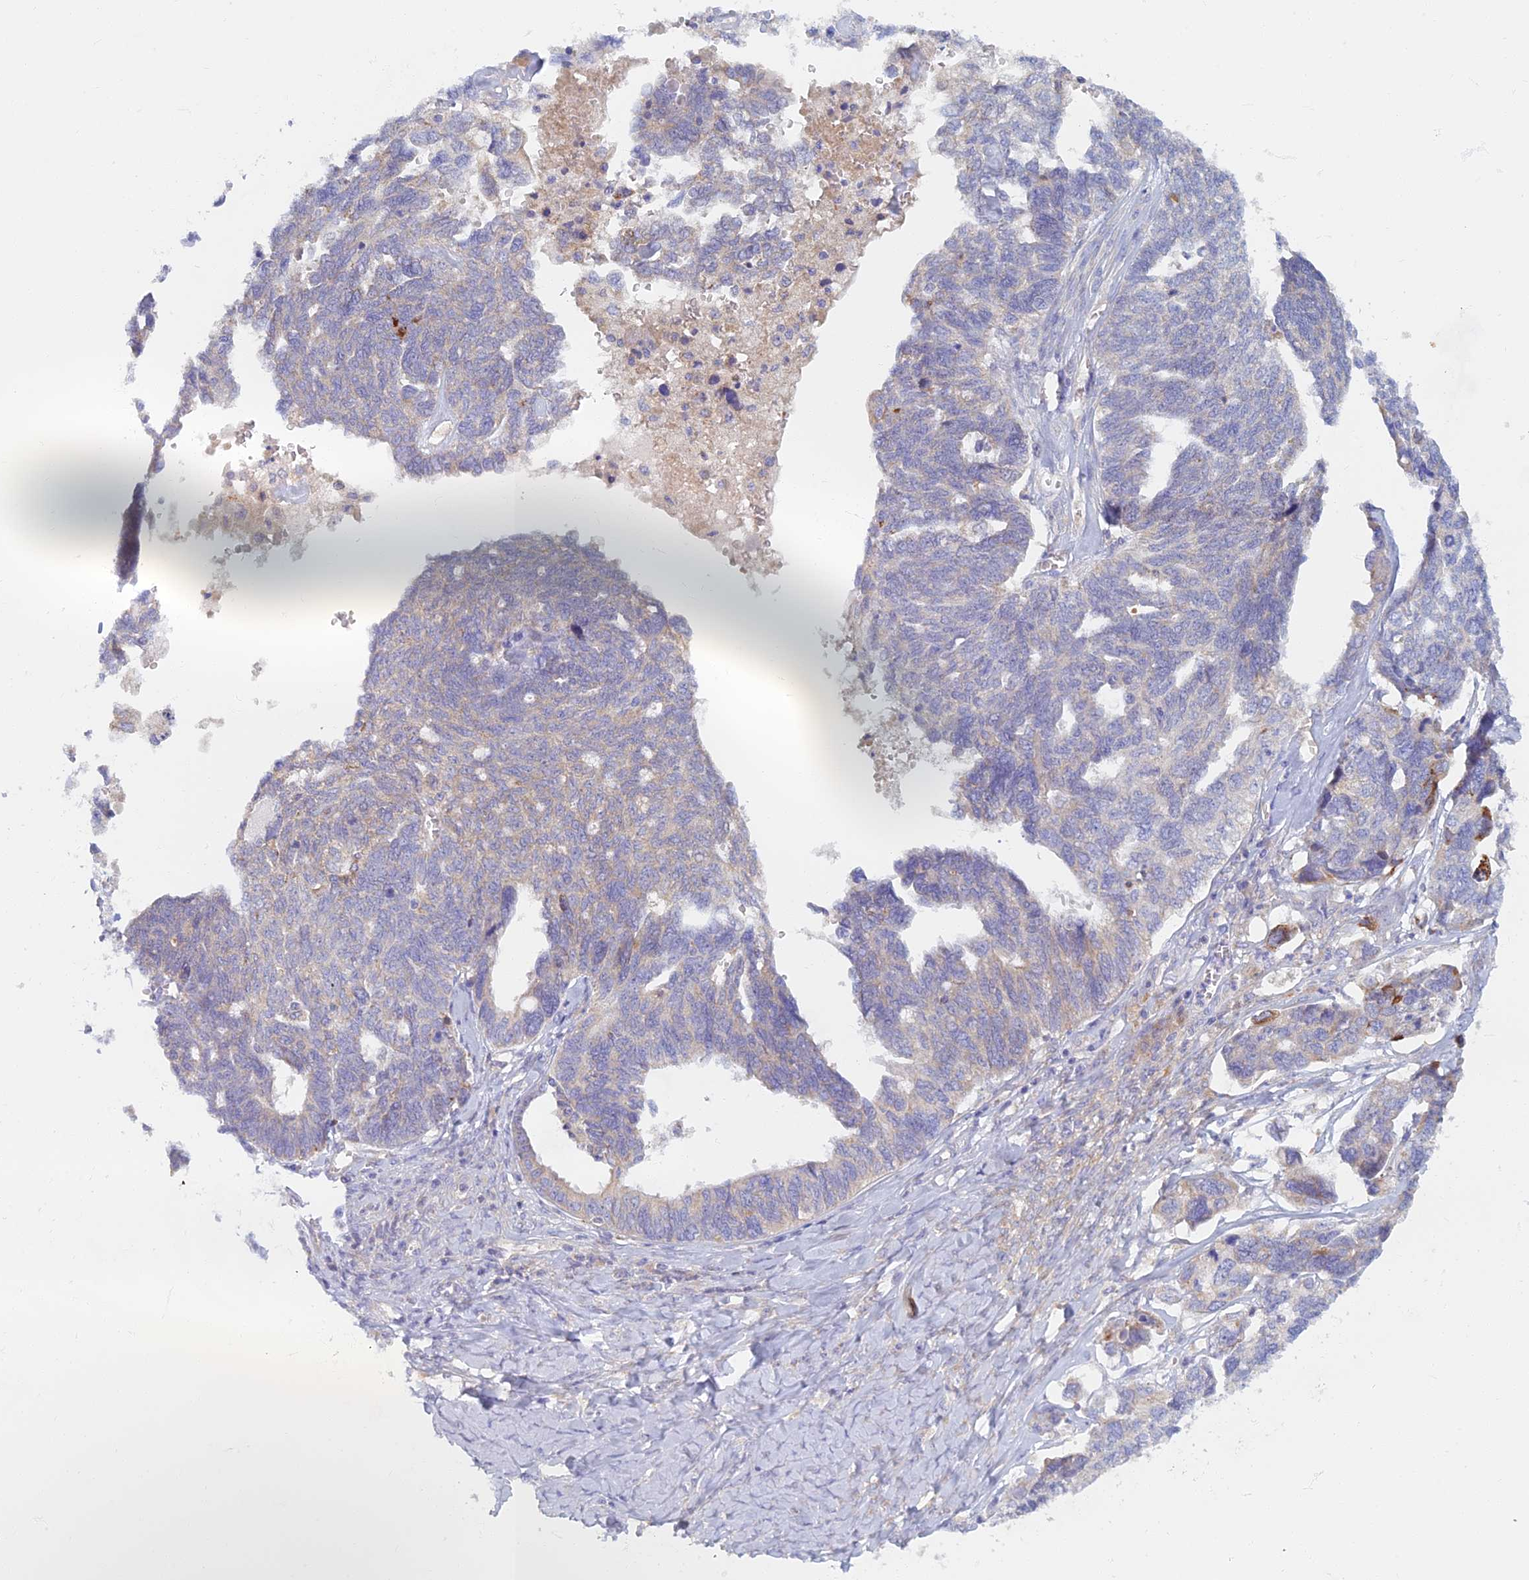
{"staining": {"intensity": "negative", "quantity": "none", "location": "none"}, "tissue": "ovarian cancer", "cell_type": "Tumor cells", "image_type": "cancer", "snomed": [{"axis": "morphology", "description": "Cystadenocarcinoma, serous, NOS"}, {"axis": "topography", "description": "Ovary"}], "caption": "An immunohistochemistry photomicrograph of serous cystadenocarcinoma (ovarian) is shown. There is no staining in tumor cells of serous cystadenocarcinoma (ovarian).", "gene": "TMEM44", "patient": {"sex": "female", "age": 79}}